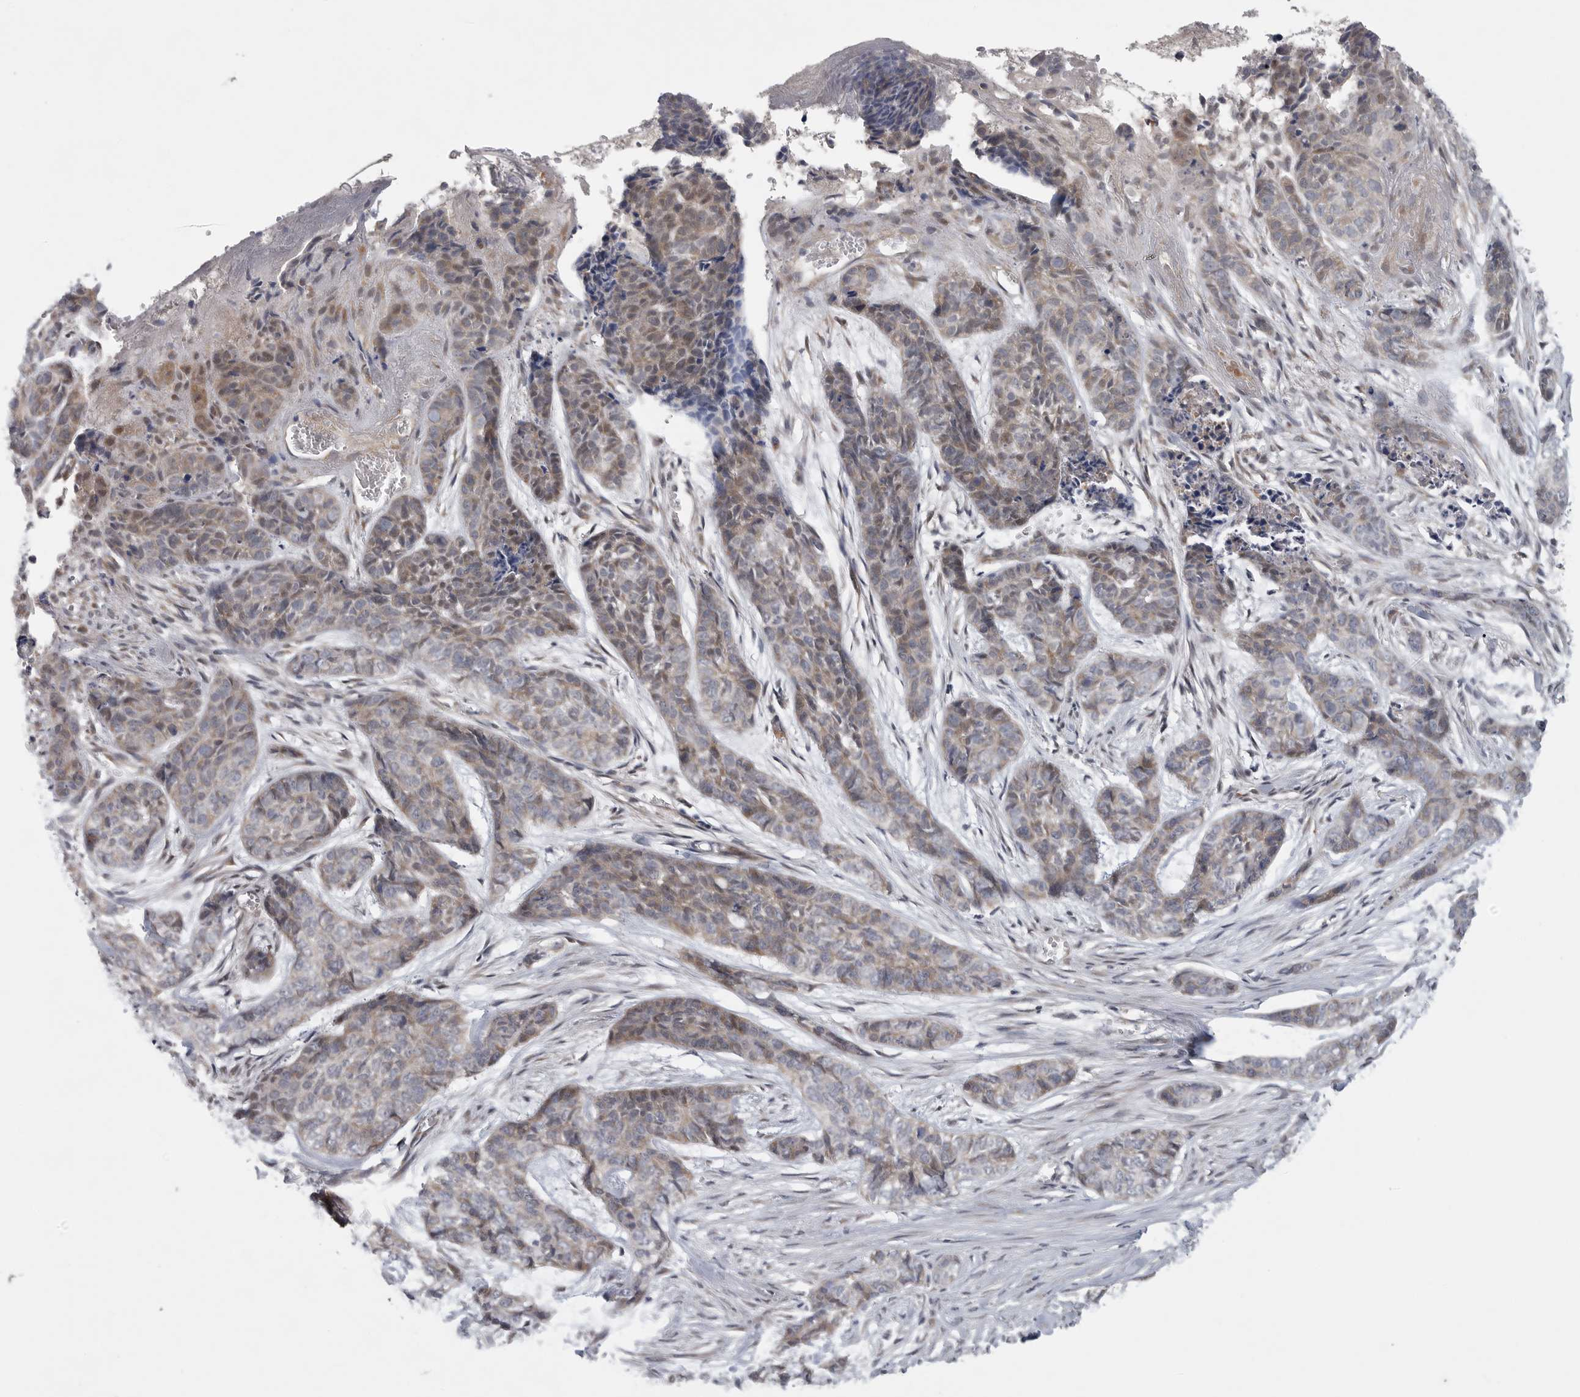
{"staining": {"intensity": "weak", "quantity": "25%-75%", "location": "cytoplasmic/membranous"}, "tissue": "skin cancer", "cell_type": "Tumor cells", "image_type": "cancer", "snomed": [{"axis": "morphology", "description": "Basal cell carcinoma"}, {"axis": "topography", "description": "Skin"}], "caption": "Immunohistochemical staining of human basal cell carcinoma (skin) displays low levels of weak cytoplasmic/membranous protein staining in approximately 25%-75% of tumor cells.", "gene": "FBXO43", "patient": {"sex": "female", "age": 64}}